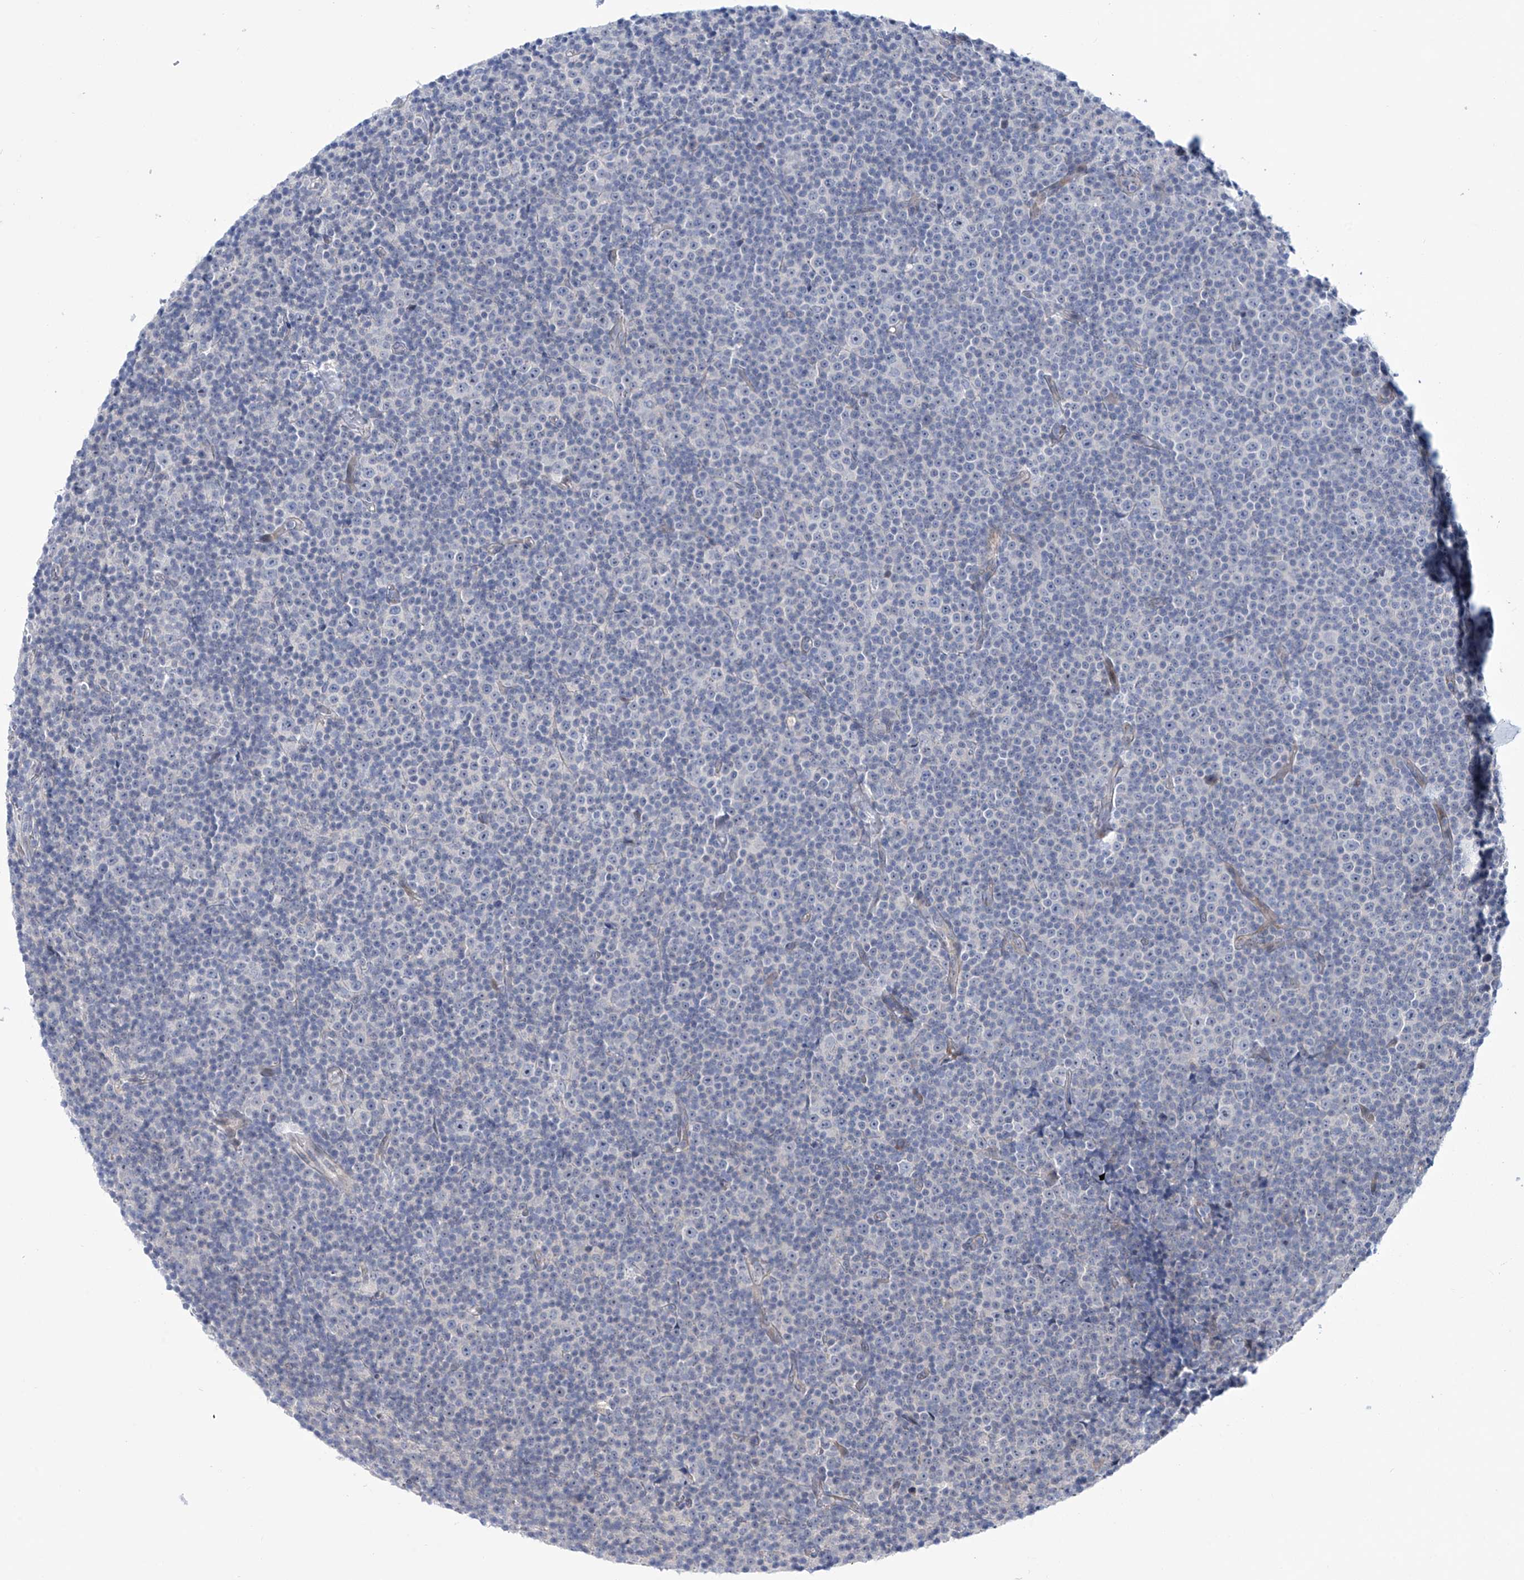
{"staining": {"intensity": "negative", "quantity": "none", "location": "none"}, "tissue": "lymphoma", "cell_type": "Tumor cells", "image_type": "cancer", "snomed": [{"axis": "morphology", "description": "Malignant lymphoma, non-Hodgkin's type, Low grade"}, {"axis": "topography", "description": "Lymph node"}], "caption": "Immunohistochemistry photomicrograph of human malignant lymphoma, non-Hodgkin's type (low-grade) stained for a protein (brown), which displays no expression in tumor cells.", "gene": "TRIM60", "patient": {"sex": "female", "age": 67}}